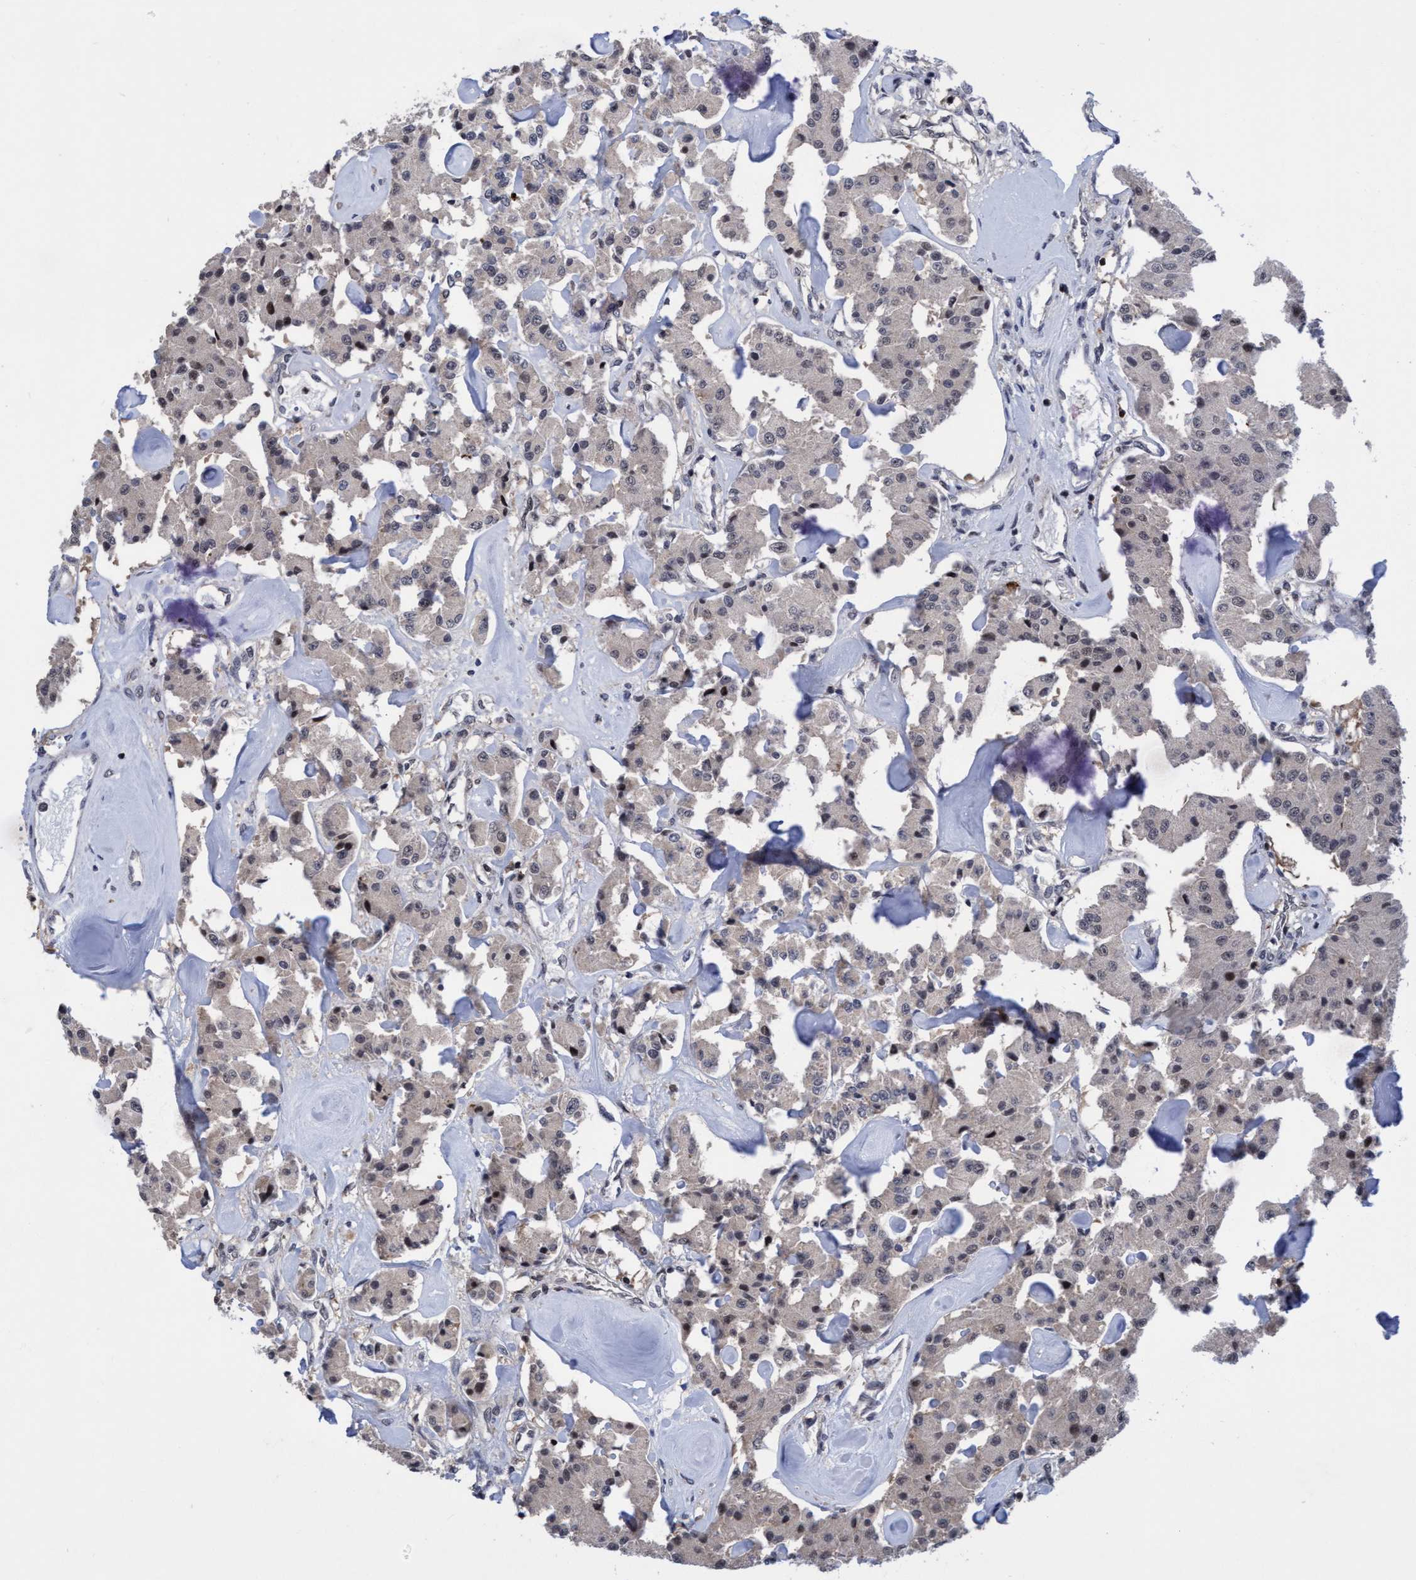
{"staining": {"intensity": "weak", "quantity": "25%-75%", "location": "nuclear"}, "tissue": "carcinoid", "cell_type": "Tumor cells", "image_type": "cancer", "snomed": [{"axis": "morphology", "description": "Carcinoid, malignant, NOS"}, {"axis": "topography", "description": "Pancreas"}], "caption": "Immunohistochemistry (IHC) staining of carcinoid (malignant), which demonstrates low levels of weak nuclear expression in approximately 25%-75% of tumor cells indicating weak nuclear protein staining. The staining was performed using DAB (brown) for protein detection and nuclei were counterstained in hematoxylin (blue).", "gene": "C9orf78", "patient": {"sex": "male", "age": 41}}